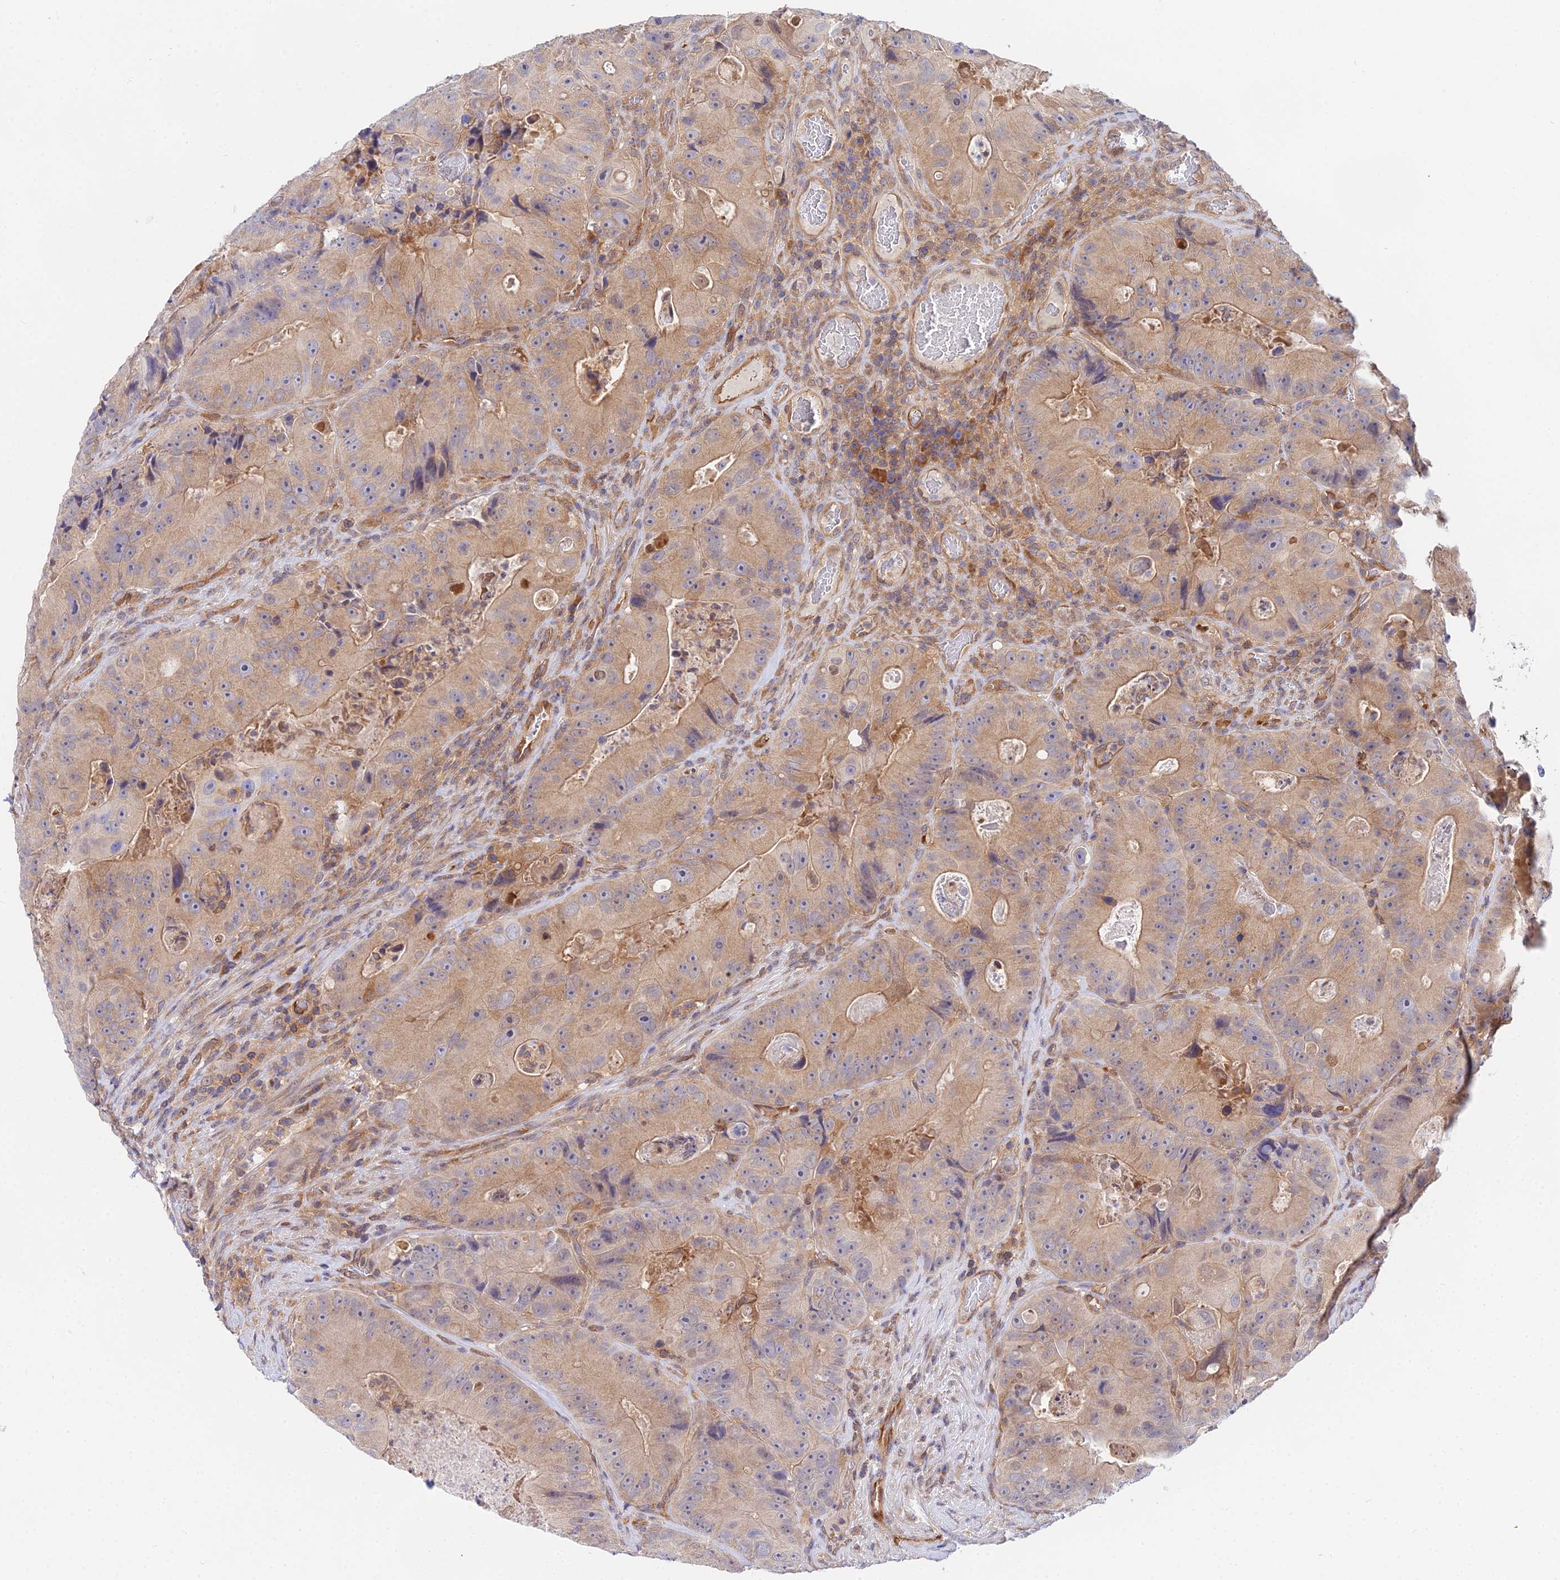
{"staining": {"intensity": "moderate", "quantity": "25%-75%", "location": "cytoplasmic/membranous,nuclear"}, "tissue": "colorectal cancer", "cell_type": "Tumor cells", "image_type": "cancer", "snomed": [{"axis": "morphology", "description": "Adenocarcinoma, NOS"}, {"axis": "topography", "description": "Colon"}], "caption": "A brown stain shows moderate cytoplasmic/membranous and nuclear positivity of a protein in adenocarcinoma (colorectal) tumor cells.", "gene": "PPP2R2C", "patient": {"sex": "female", "age": 86}}